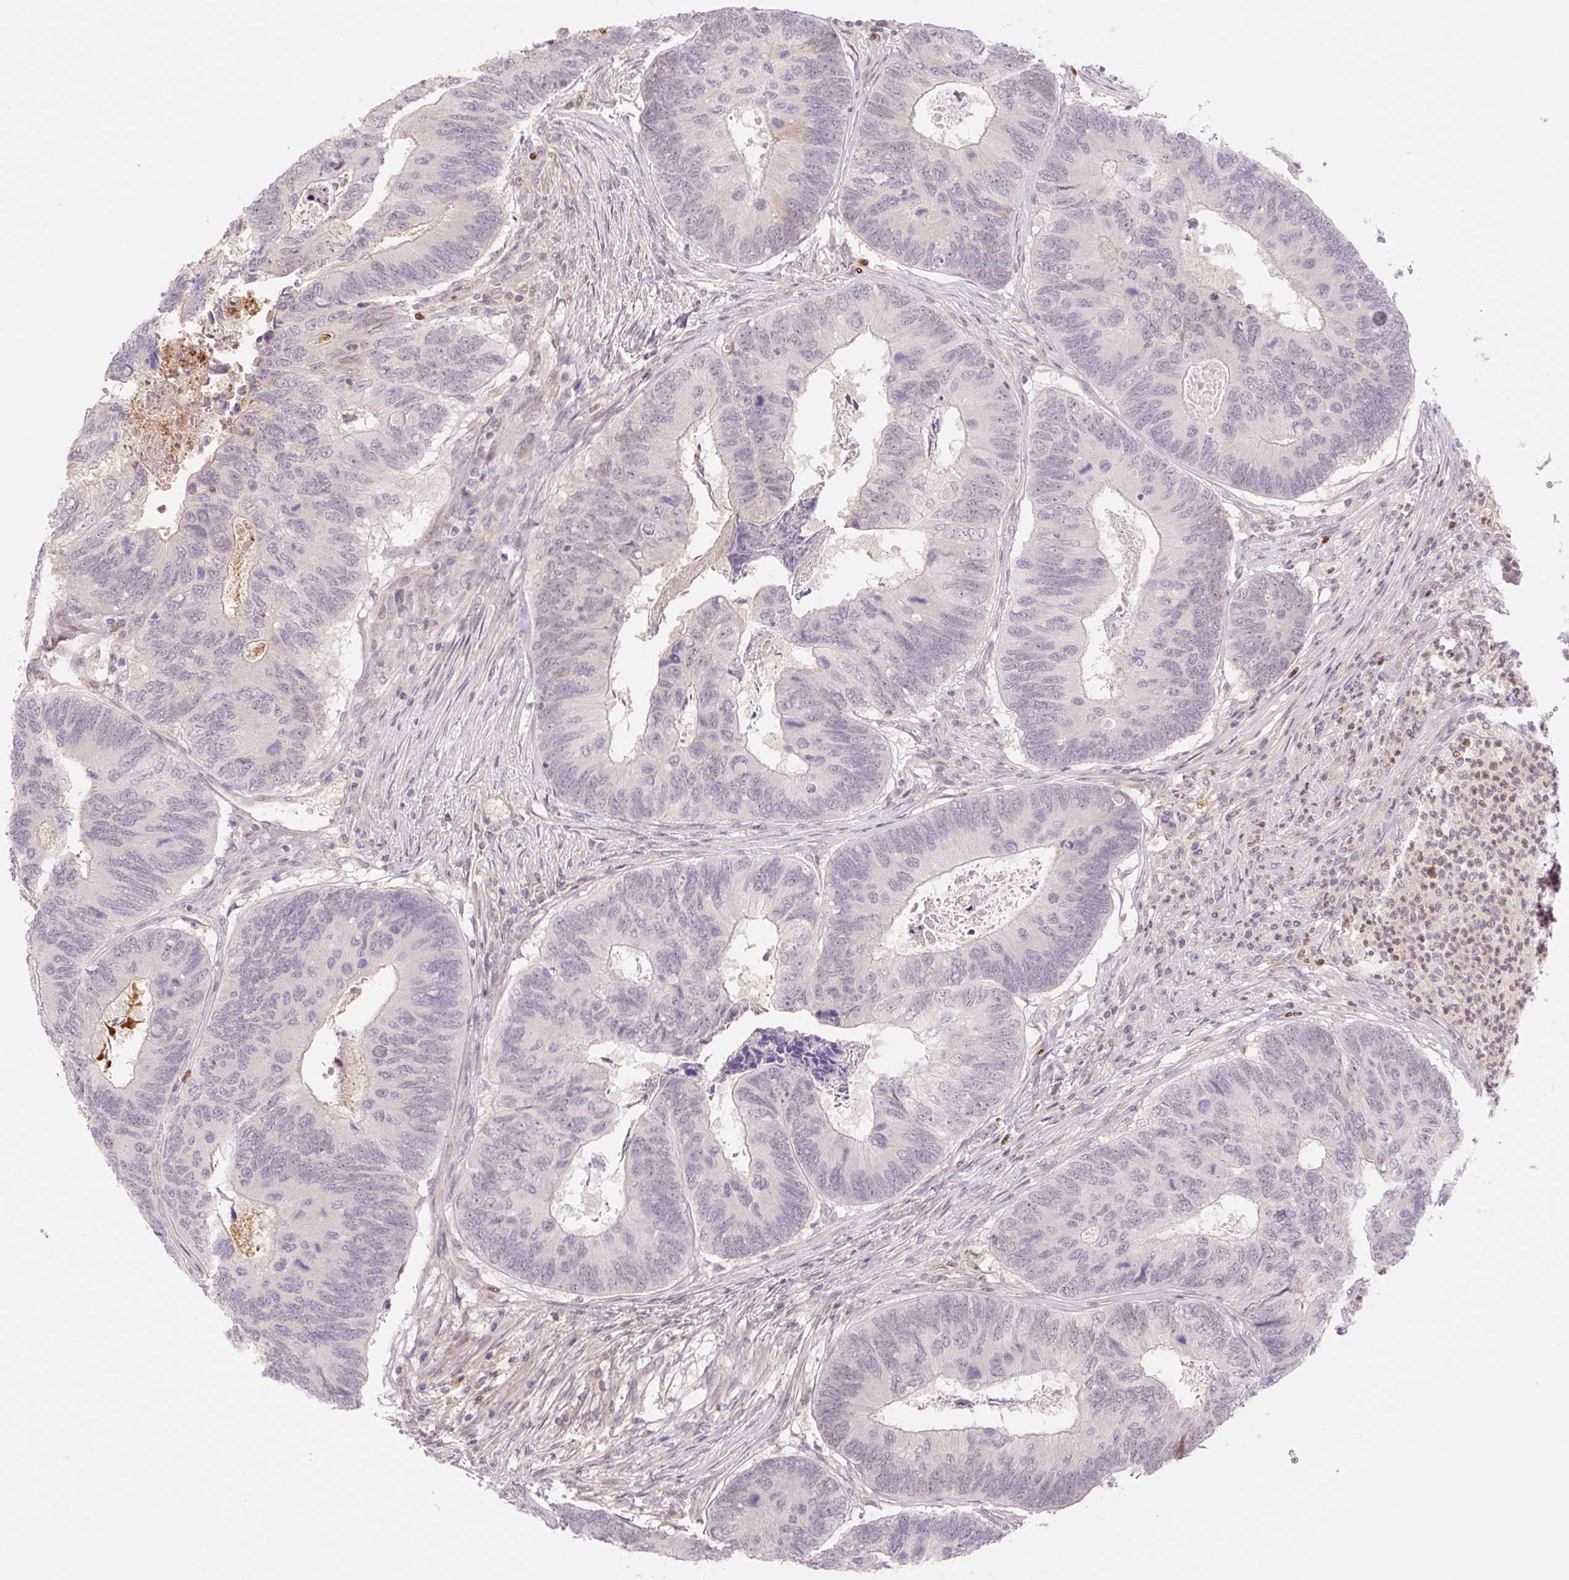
{"staining": {"intensity": "negative", "quantity": "none", "location": "none"}, "tissue": "colorectal cancer", "cell_type": "Tumor cells", "image_type": "cancer", "snomed": [{"axis": "morphology", "description": "Adenocarcinoma, NOS"}, {"axis": "topography", "description": "Colon"}], "caption": "Tumor cells are negative for protein expression in human colorectal adenocarcinoma.", "gene": "HEBP1", "patient": {"sex": "female", "age": 67}}